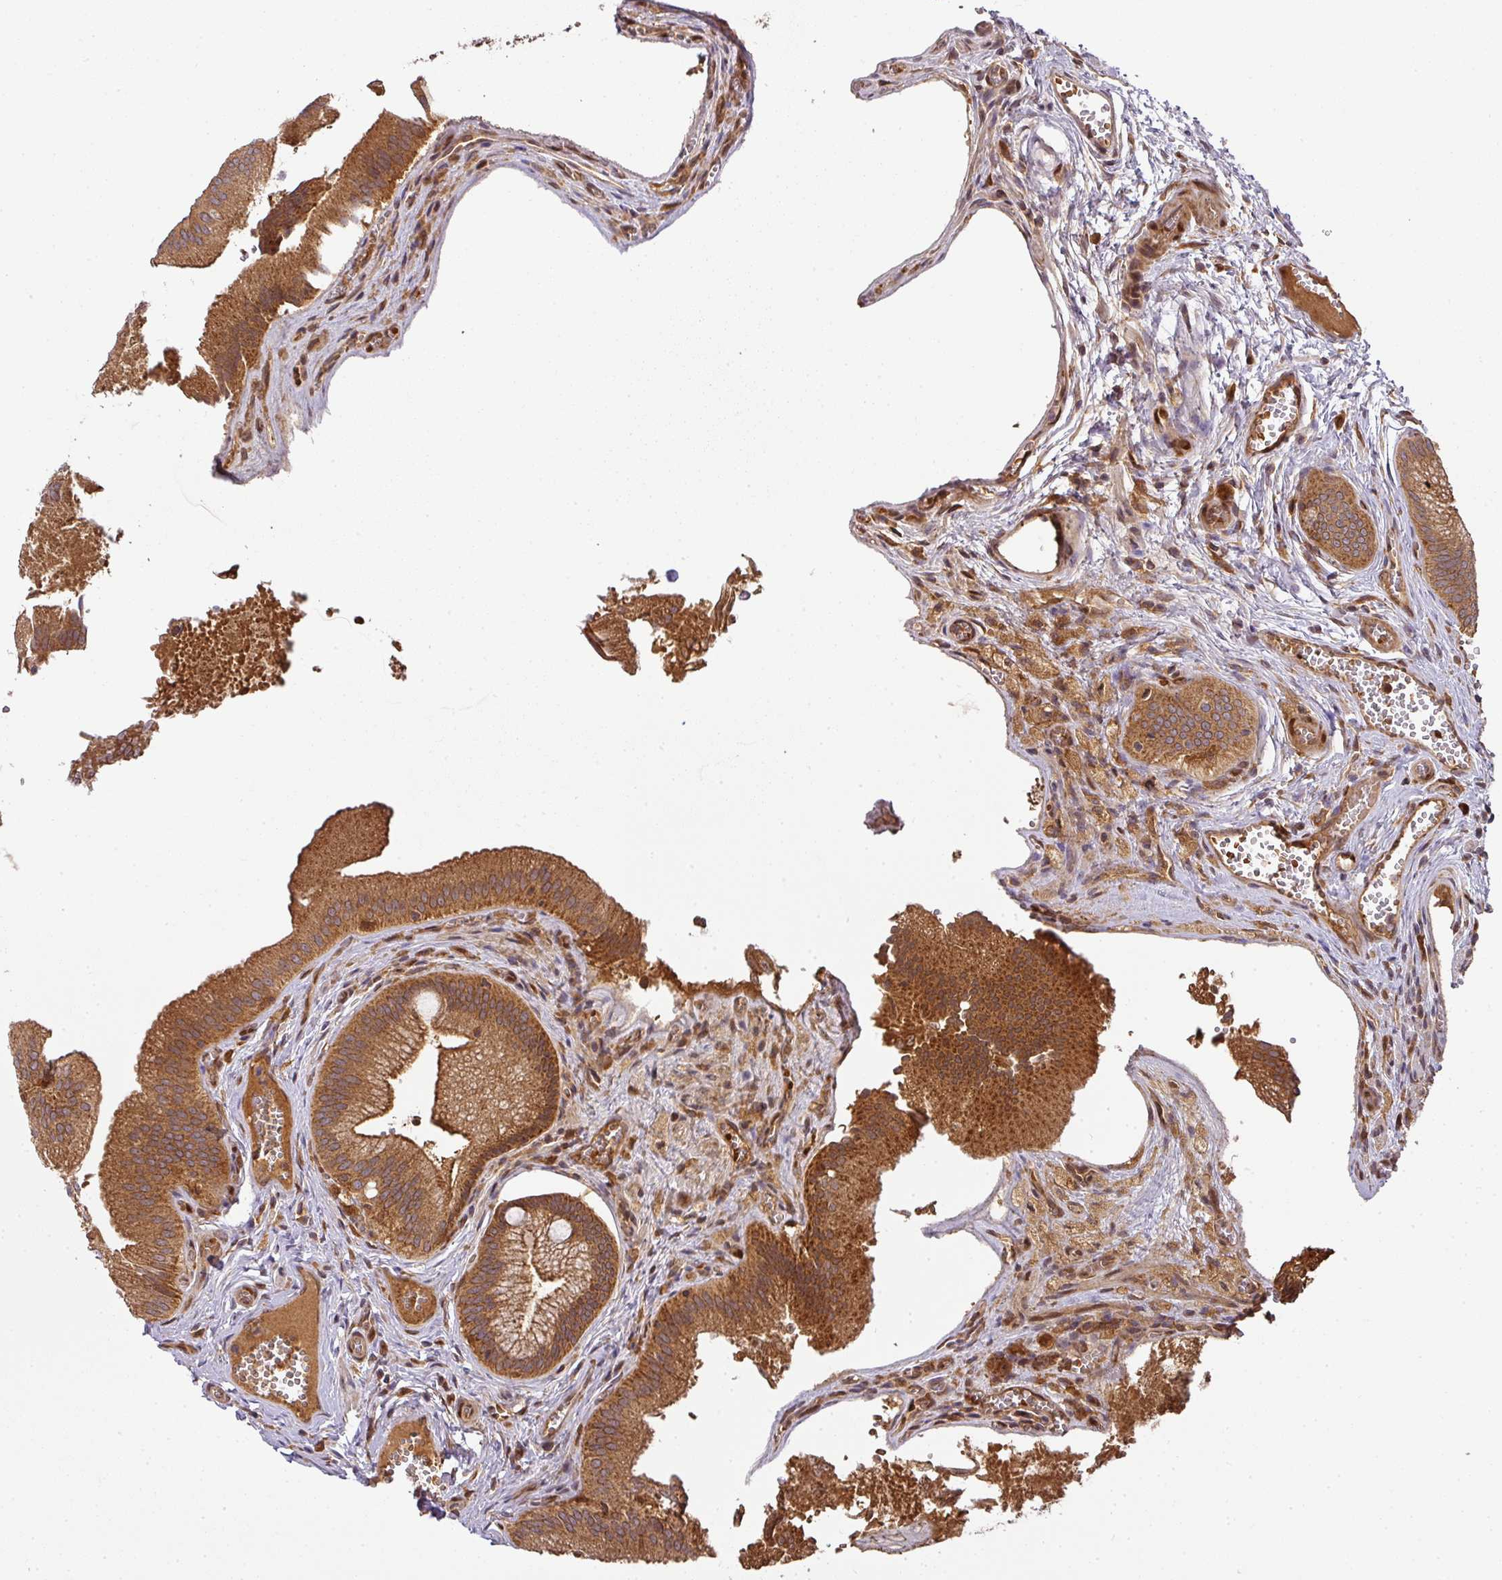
{"staining": {"intensity": "strong", "quantity": ">75%", "location": "cytoplasmic/membranous"}, "tissue": "gallbladder", "cell_type": "Glandular cells", "image_type": "normal", "snomed": [{"axis": "morphology", "description": "Normal tissue, NOS"}, {"axis": "topography", "description": "Gallbladder"}], "caption": "Gallbladder stained with IHC exhibits strong cytoplasmic/membranous expression in approximately >75% of glandular cells. (brown staining indicates protein expression, while blue staining denotes nuclei).", "gene": "MALSU1", "patient": {"sex": "male", "age": 17}}